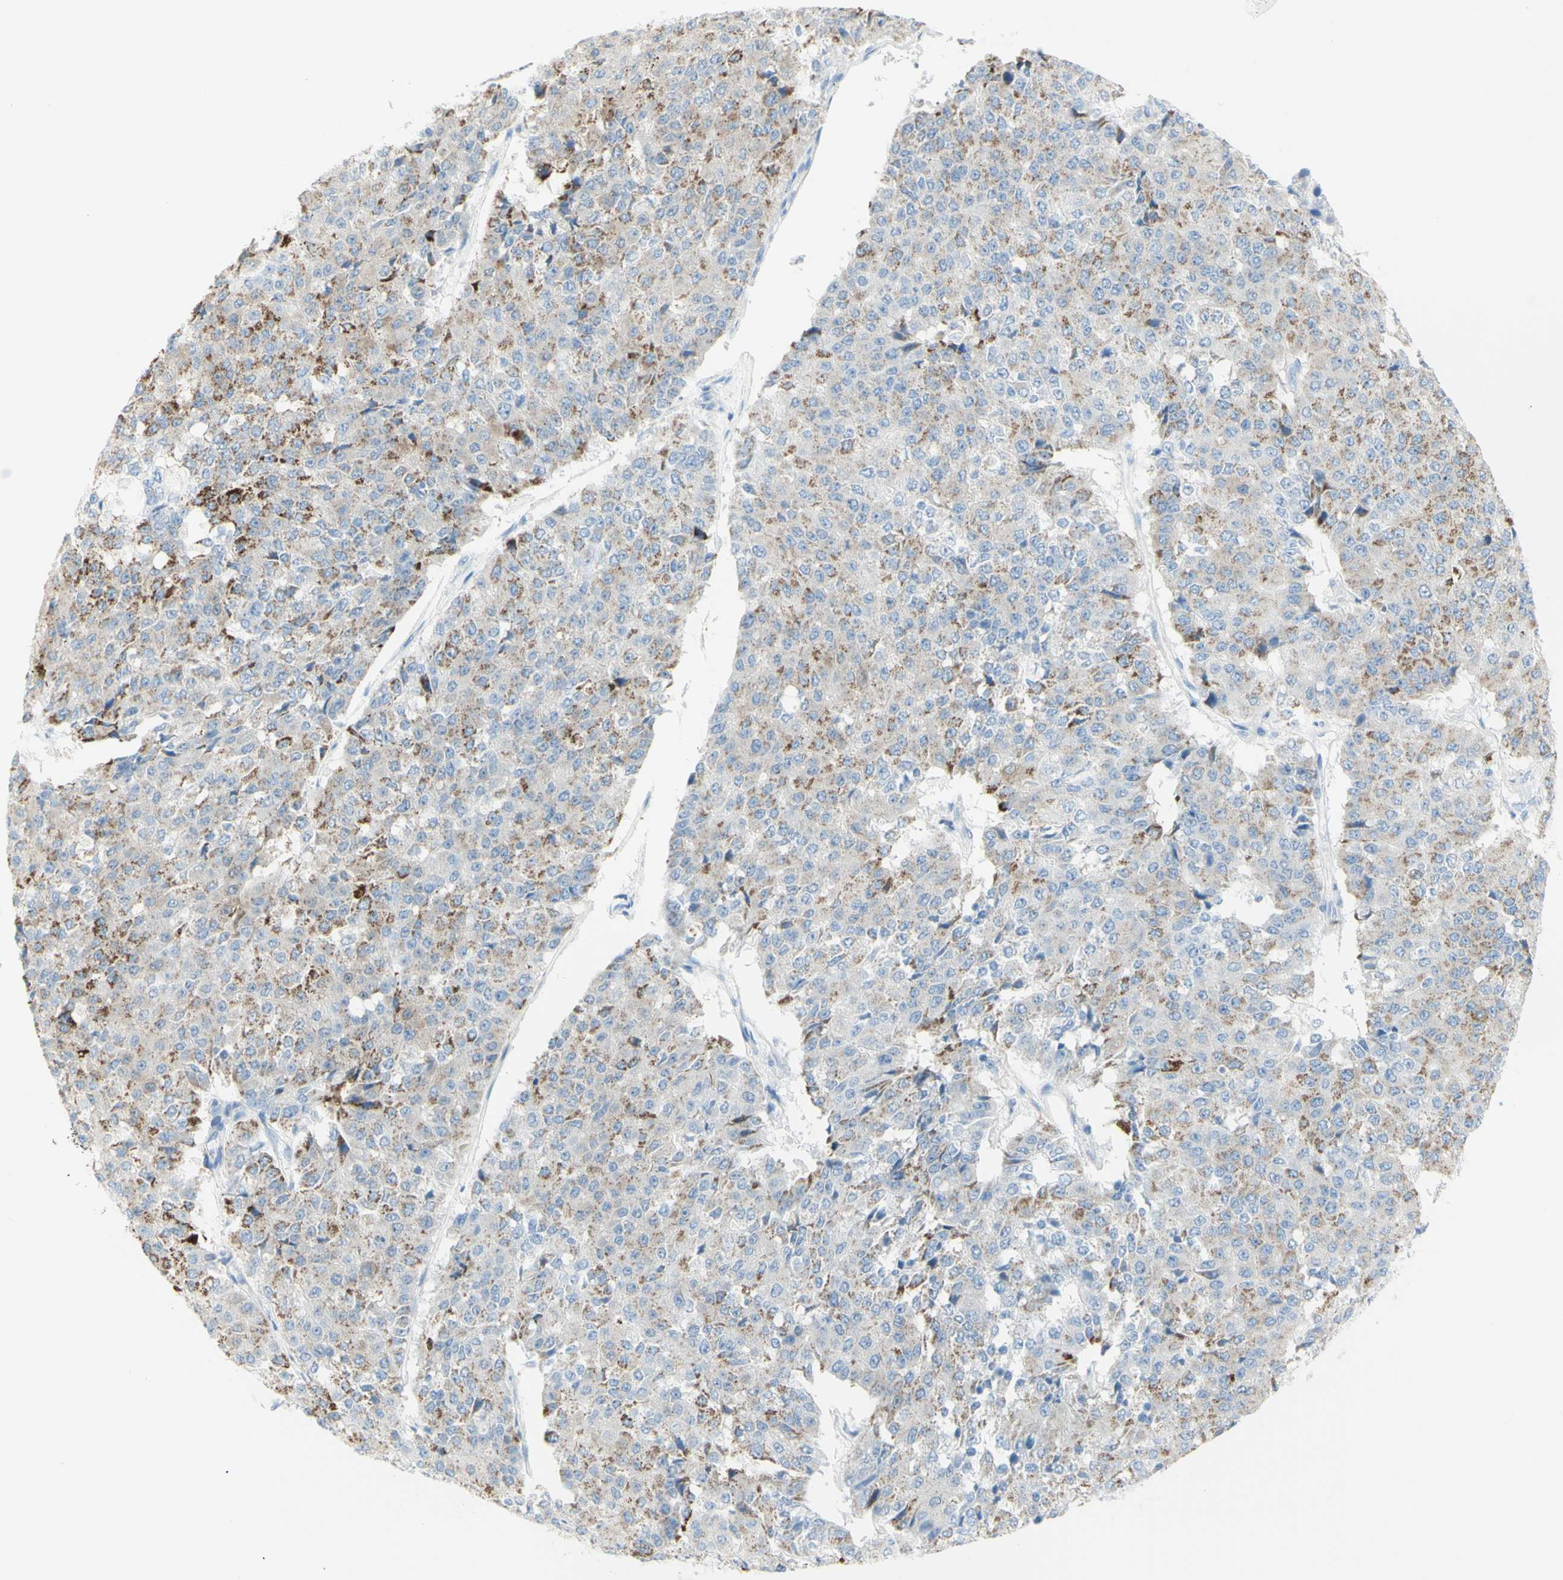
{"staining": {"intensity": "moderate", "quantity": "25%-75%", "location": "cytoplasmic/membranous"}, "tissue": "pancreatic cancer", "cell_type": "Tumor cells", "image_type": "cancer", "snomed": [{"axis": "morphology", "description": "Adenocarcinoma, NOS"}, {"axis": "topography", "description": "Pancreas"}], "caption": "Immunohistochemical staining of pancreatic cancer shows medium levels of moderate cytoplasmic/membranous staining in about 25%-75% of tumor cells. The protein is stained brown, and the nuclei are stained in blue (DAB (3,3'-diaminobenzidine) IHC with brightfield microscopy, high magnification).", "gene": "LETM1", "patient": {"sex": "male", "age": 50}}